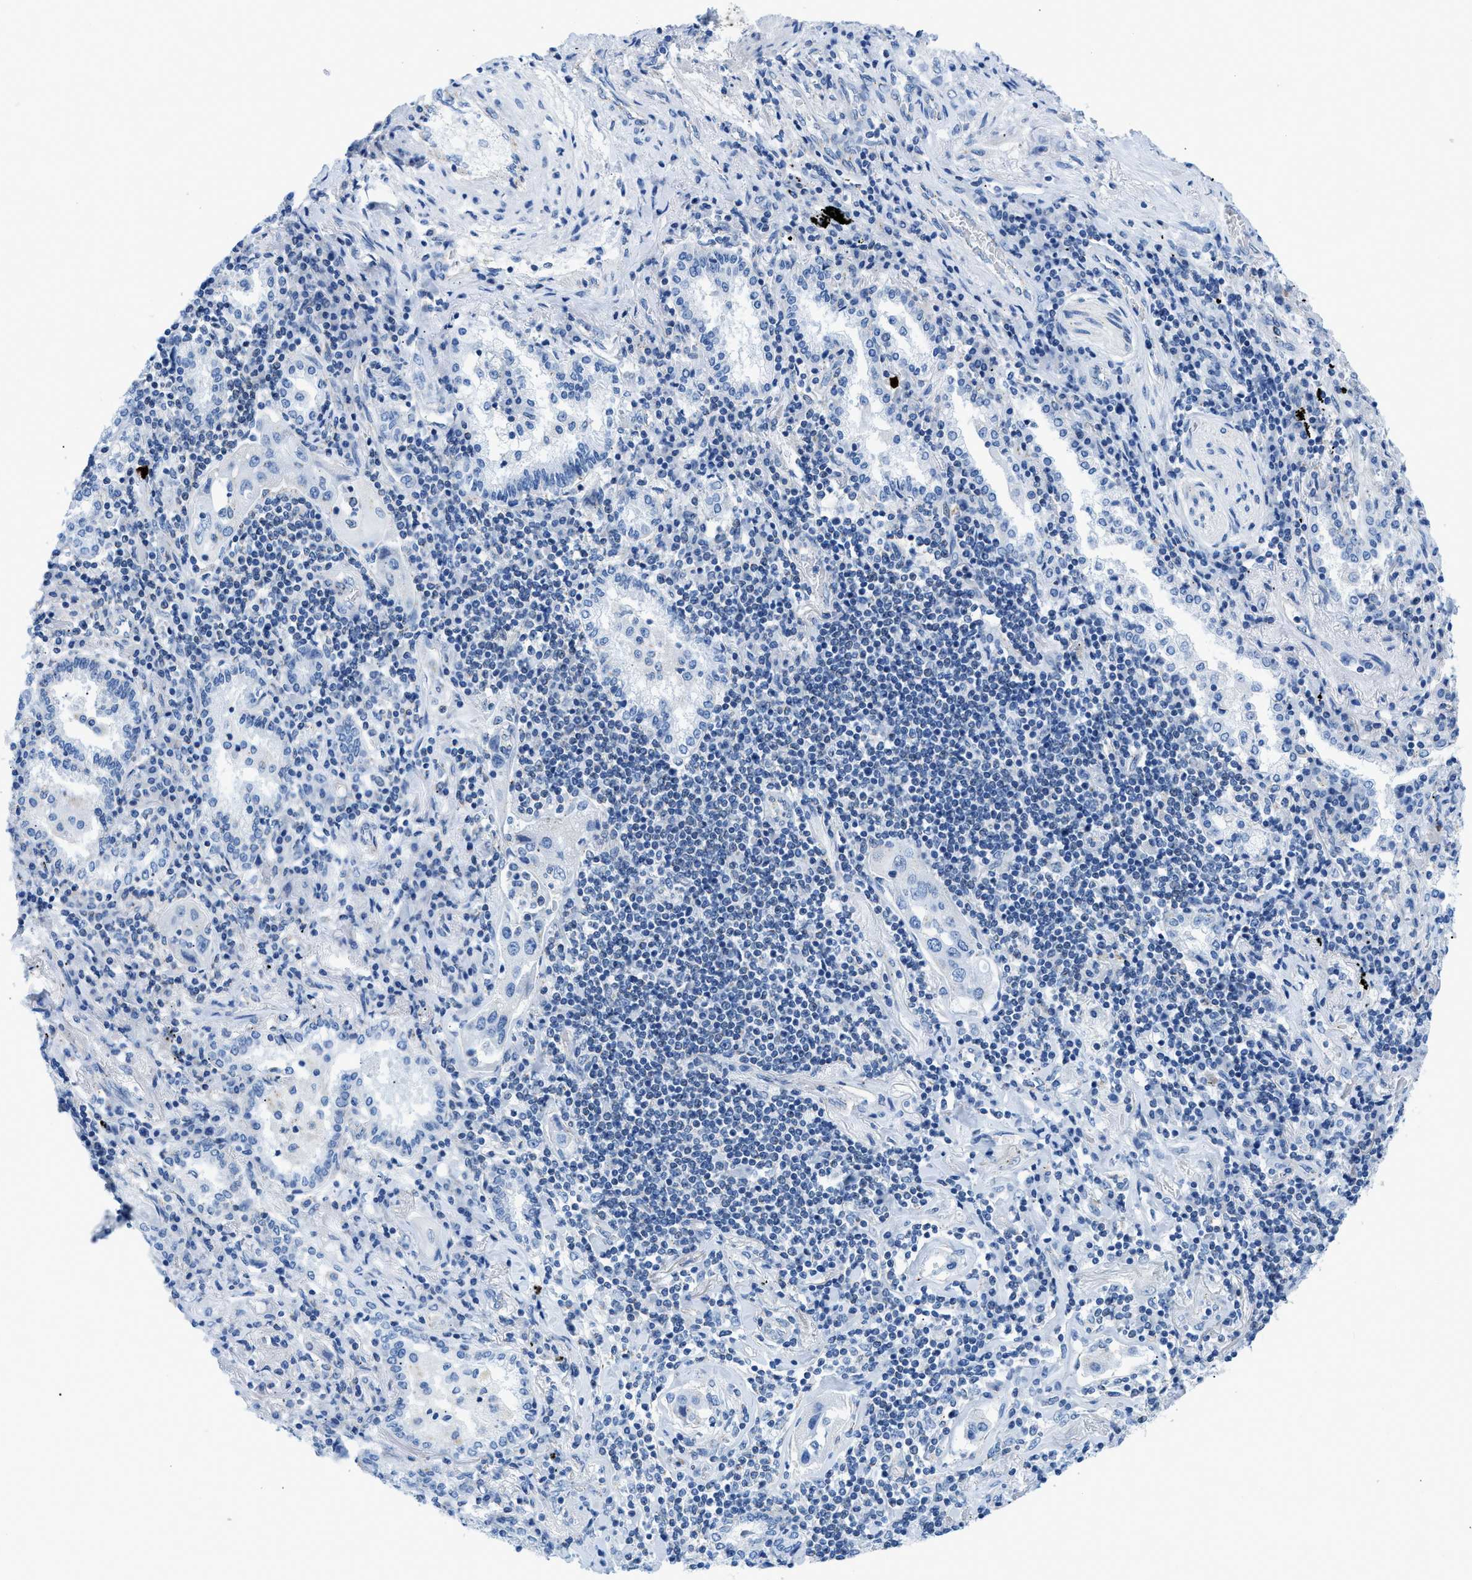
{"staining": {"intensity": "negative", "quantity": "none", "location": "none"}, "tissue": "lung cancer", "cell_type": "Tumor cells", "image_type": "cancer", "snomed": [{"axis": "morphology", "description": "Adenocarcinoma, NOS"}, {"axis": "topography", "description": "Lung"}], "caption": "Tumor cells show no significant protein staining in lung cancer.", "gene": "FDCSP", "patient": {"sex": "female", "age": 65}}